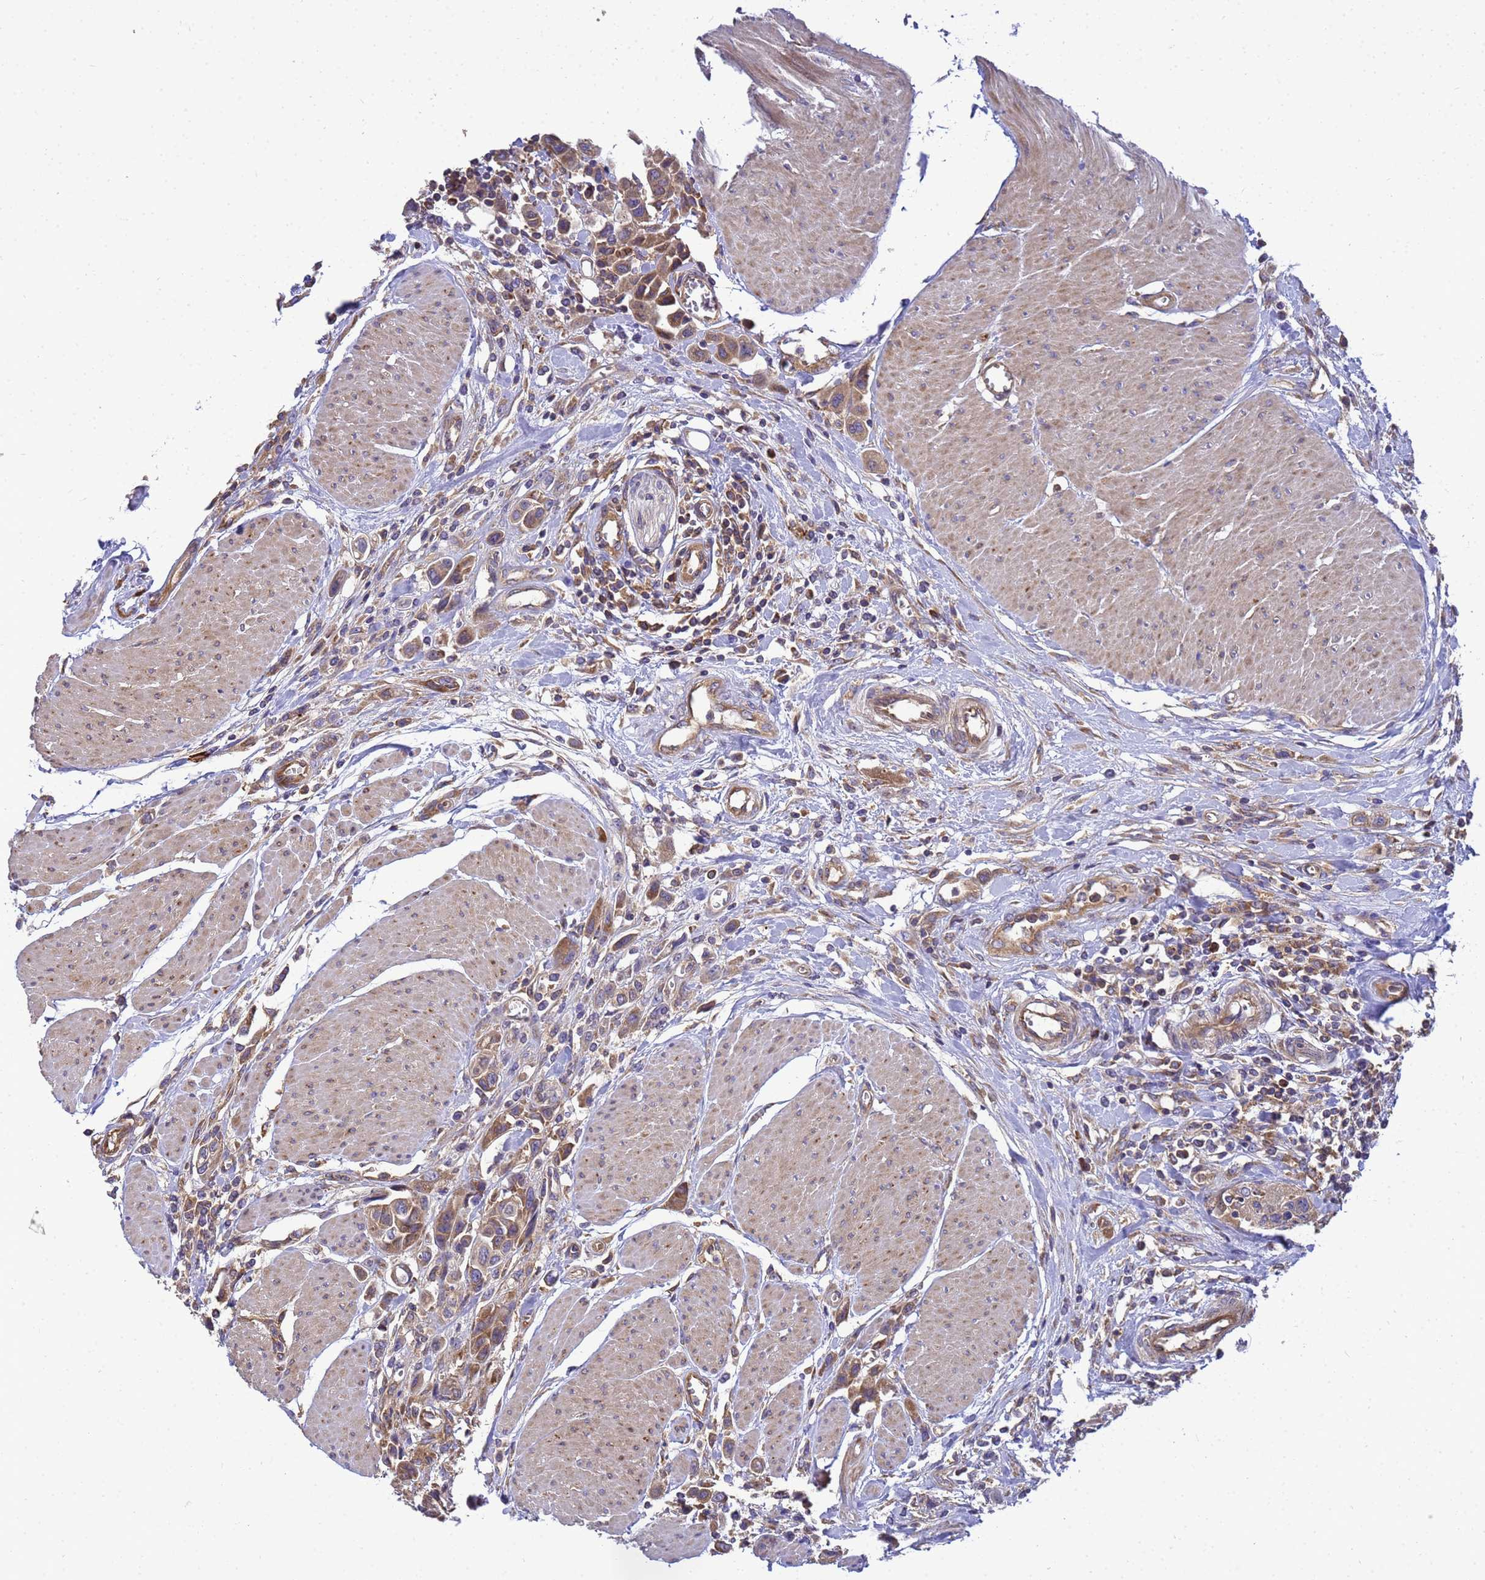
{"staining": {"intensity": "moderate", "quantity": ">75%", "location": "cytoplasmic/membranous"}, "tissue": "urothelial cancer", "cell_type": "Tumor cells", "image_type": "cancer", "snomed": [{"axis": "morphology", "description": "Urothelial carcinoma, High grade"}, {"axis": "topography", "description": "Urinary bladder"}], "caption": "Tumor cells demonstrate medium levels of moderate cytoplasmic/membranous staining in about >75% of cells in urothelial carcinoma (high-grade). The staining was performed using DAB (3,3'-diaminobenzidine) to visualize the protein expression in brown, while the nuclei were stained in blue with hematoxylin (Magnification: 20x).", "gene": "BECN1", "patient": {"sex": "male", "age": 50}}